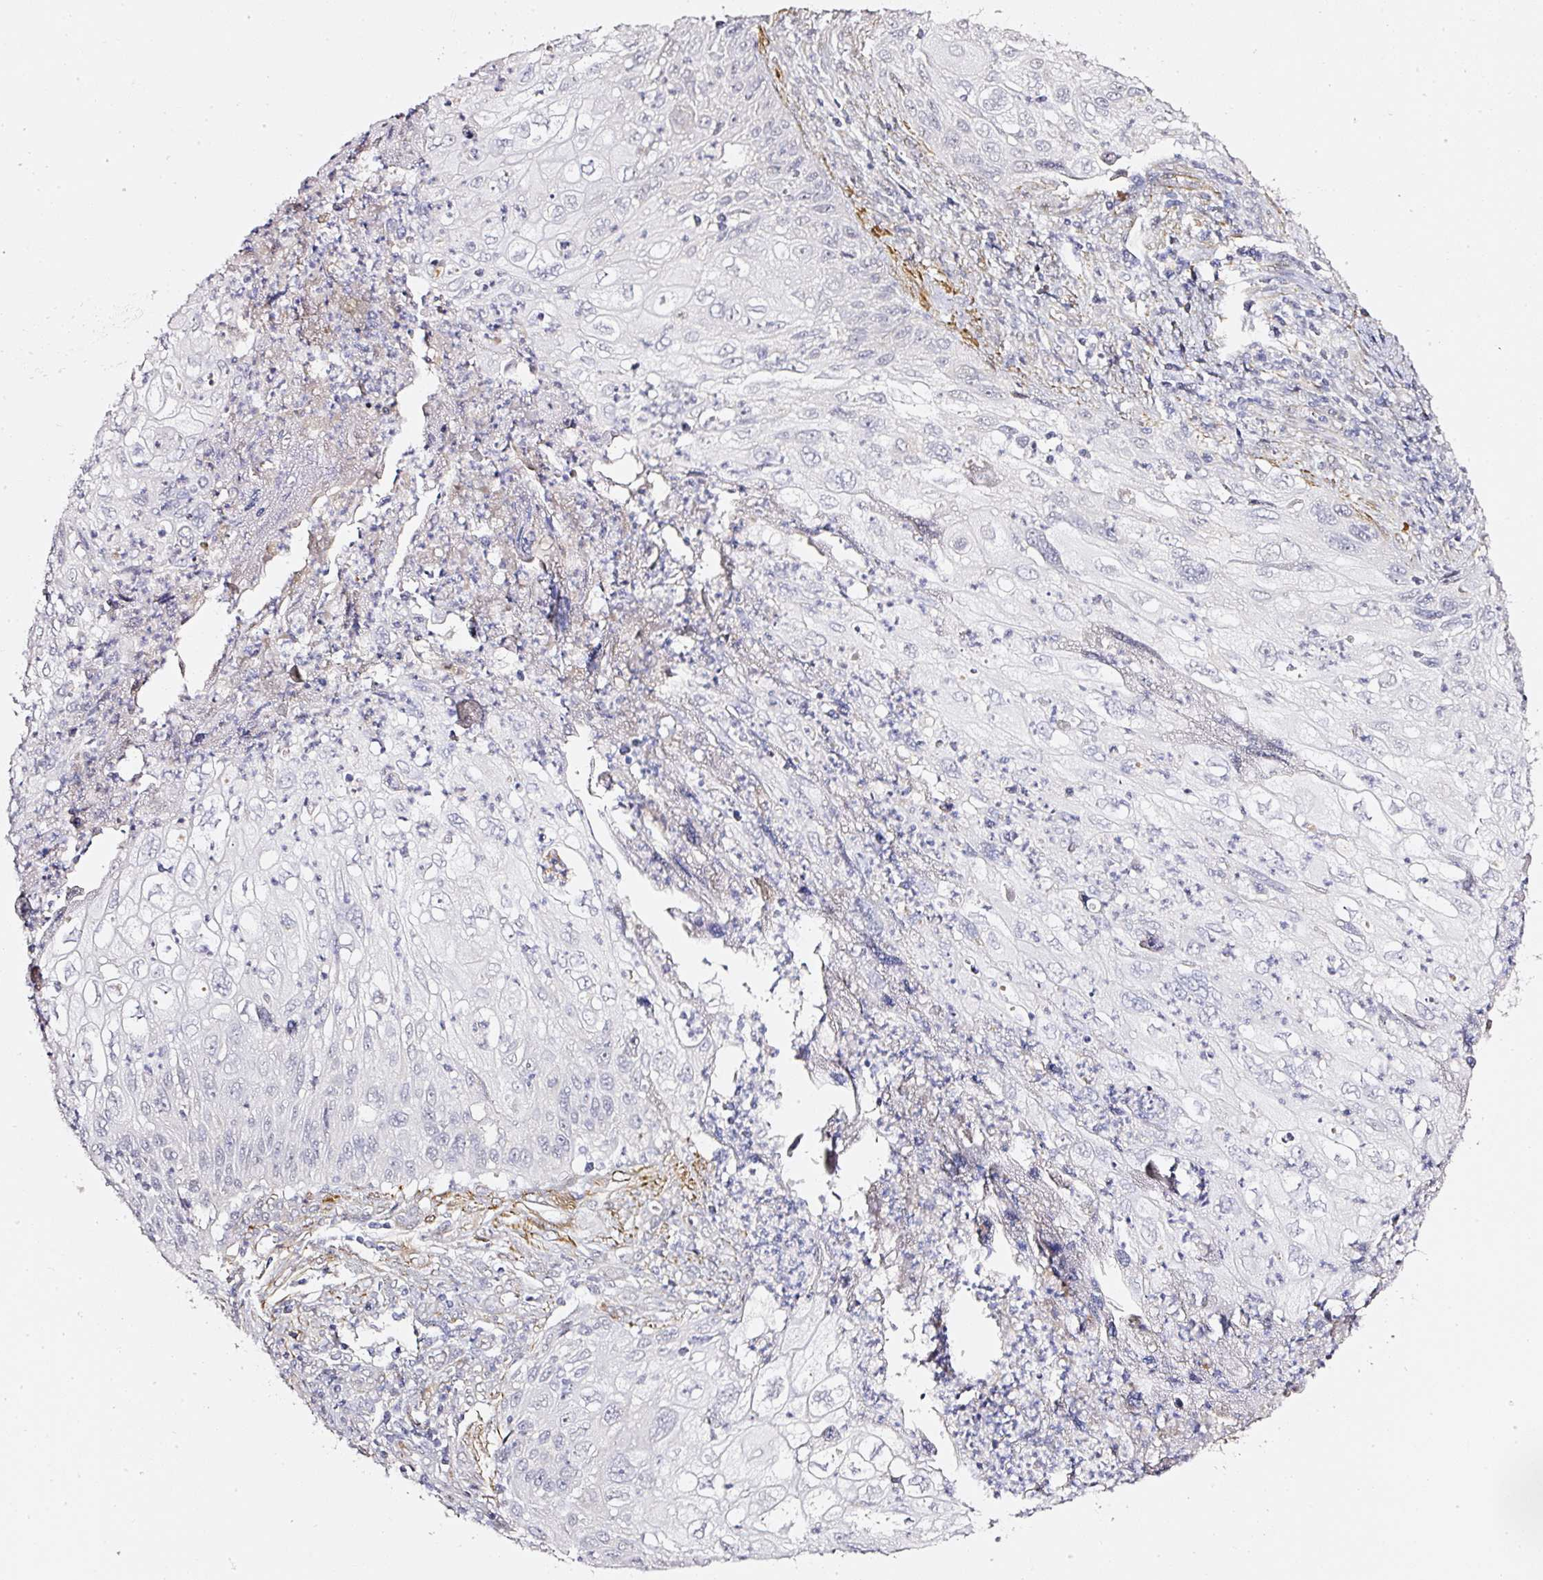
{"staining": {"intensity": "negative", "quantity": "none", "location": "none"}, "tissue": "cervical cancer", "cell_type": "Tumor cells", "image_type": "cancer", "snomed": [{"axis": "morphology", "description": "Squamous cell carcinoma, NOS"}, {"axis": "topography", "description": "Cervix"}], "caption": "Immunohistochemical staining of human cervical squamous cell carcinoma demonstrates no significant positivity in tumor cells.", "gene": "TOGARAM1", "patient": {"sex": "female", "age": 70}}